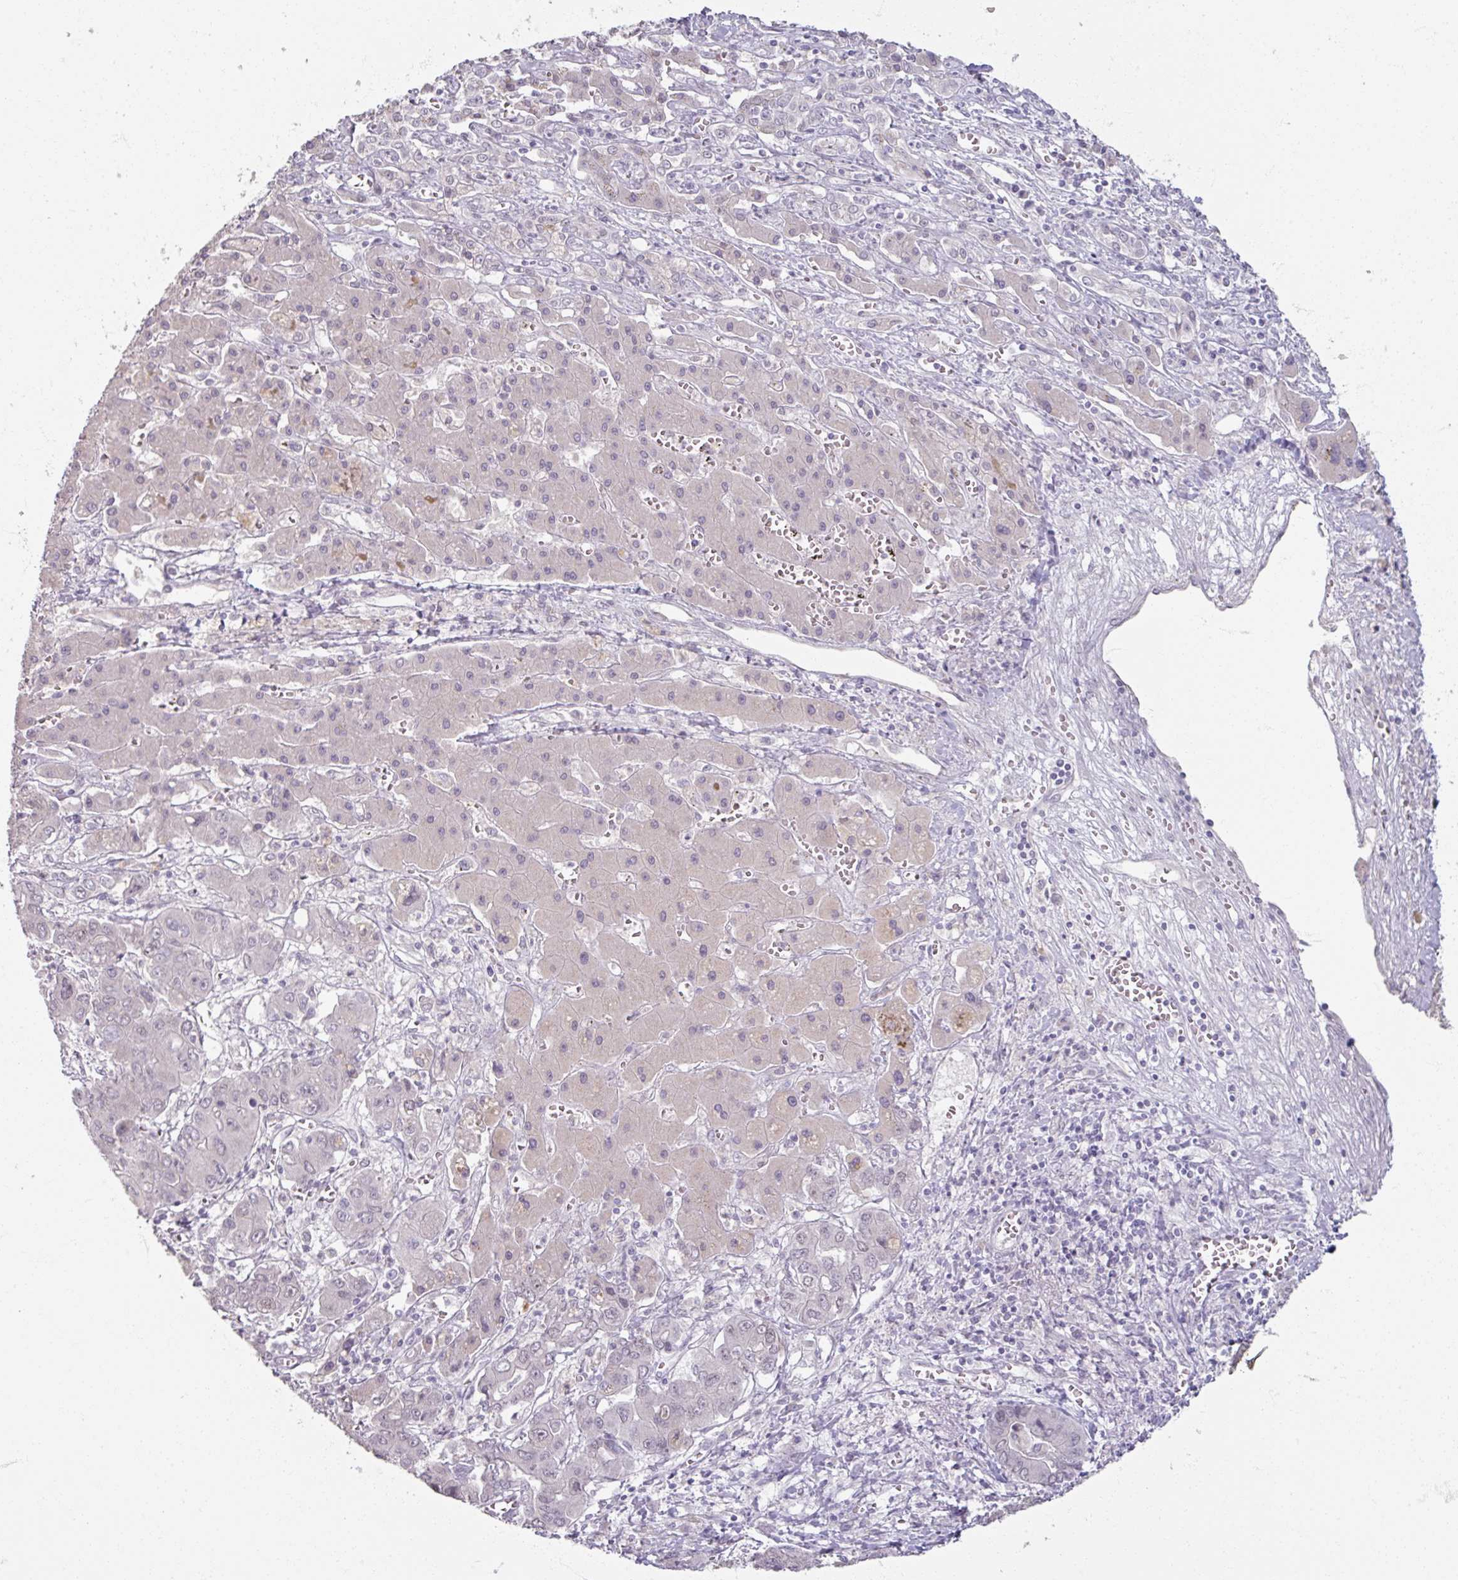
{"staining": {"intensity": "negative", "quantity": "none", "location": "none"}, "tissue": "liver cancer", "cell_type": "Tumor cells", "image_type": "cancer", "snomed": [{"axis": "morphology", "description": "Cholangiocarcinoma"}, {"axis": "topography", "description": "Liver"}], "caption": "Image shows no significant protein staining in tumor cells of liver cholangiocarcinoma. (DAB IHC with hematoxylin counter stain).", "gene": "SOX11", "patient": {"sex": "male", "age": 67}}